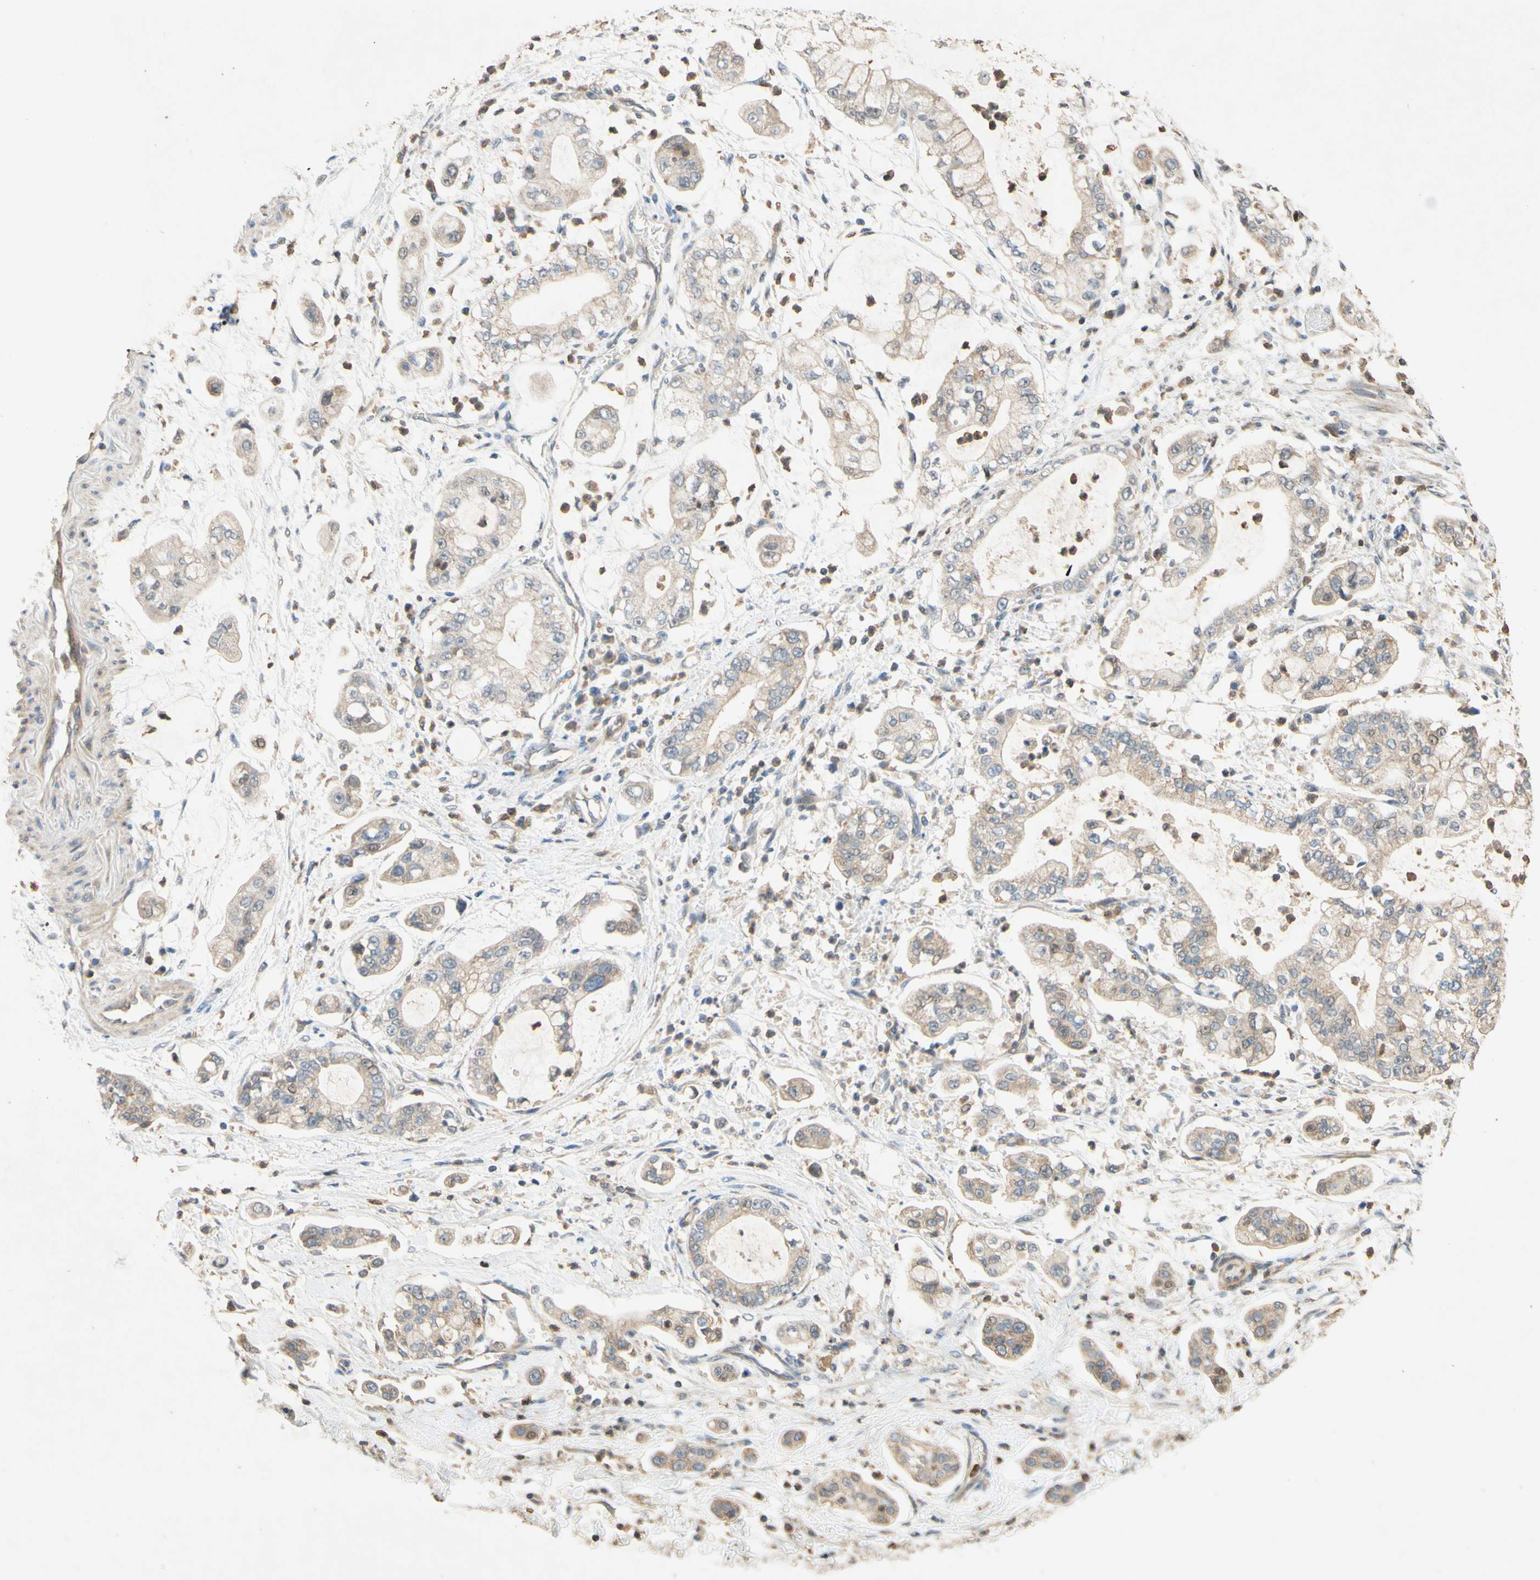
{"staining": {"intensity": "weak", "quantity": ">75%", "location": "cytoplasmic/membranous"}, "tissue": "stomach cancer", "cell_type": "Tumor cells", "image_type": "cancer", "snomed": [{"axis": "morphology", "description": "Adenocarcinoma, NOS"}, {"axis": "topography", "description": "Stomach"}], "caption": "Adenocarcinoma (stomach) stained with a protein marker displays weak staining in tumor cells.", "gene": "GATA1", "patient": {"sex": "male", "age": 76}}